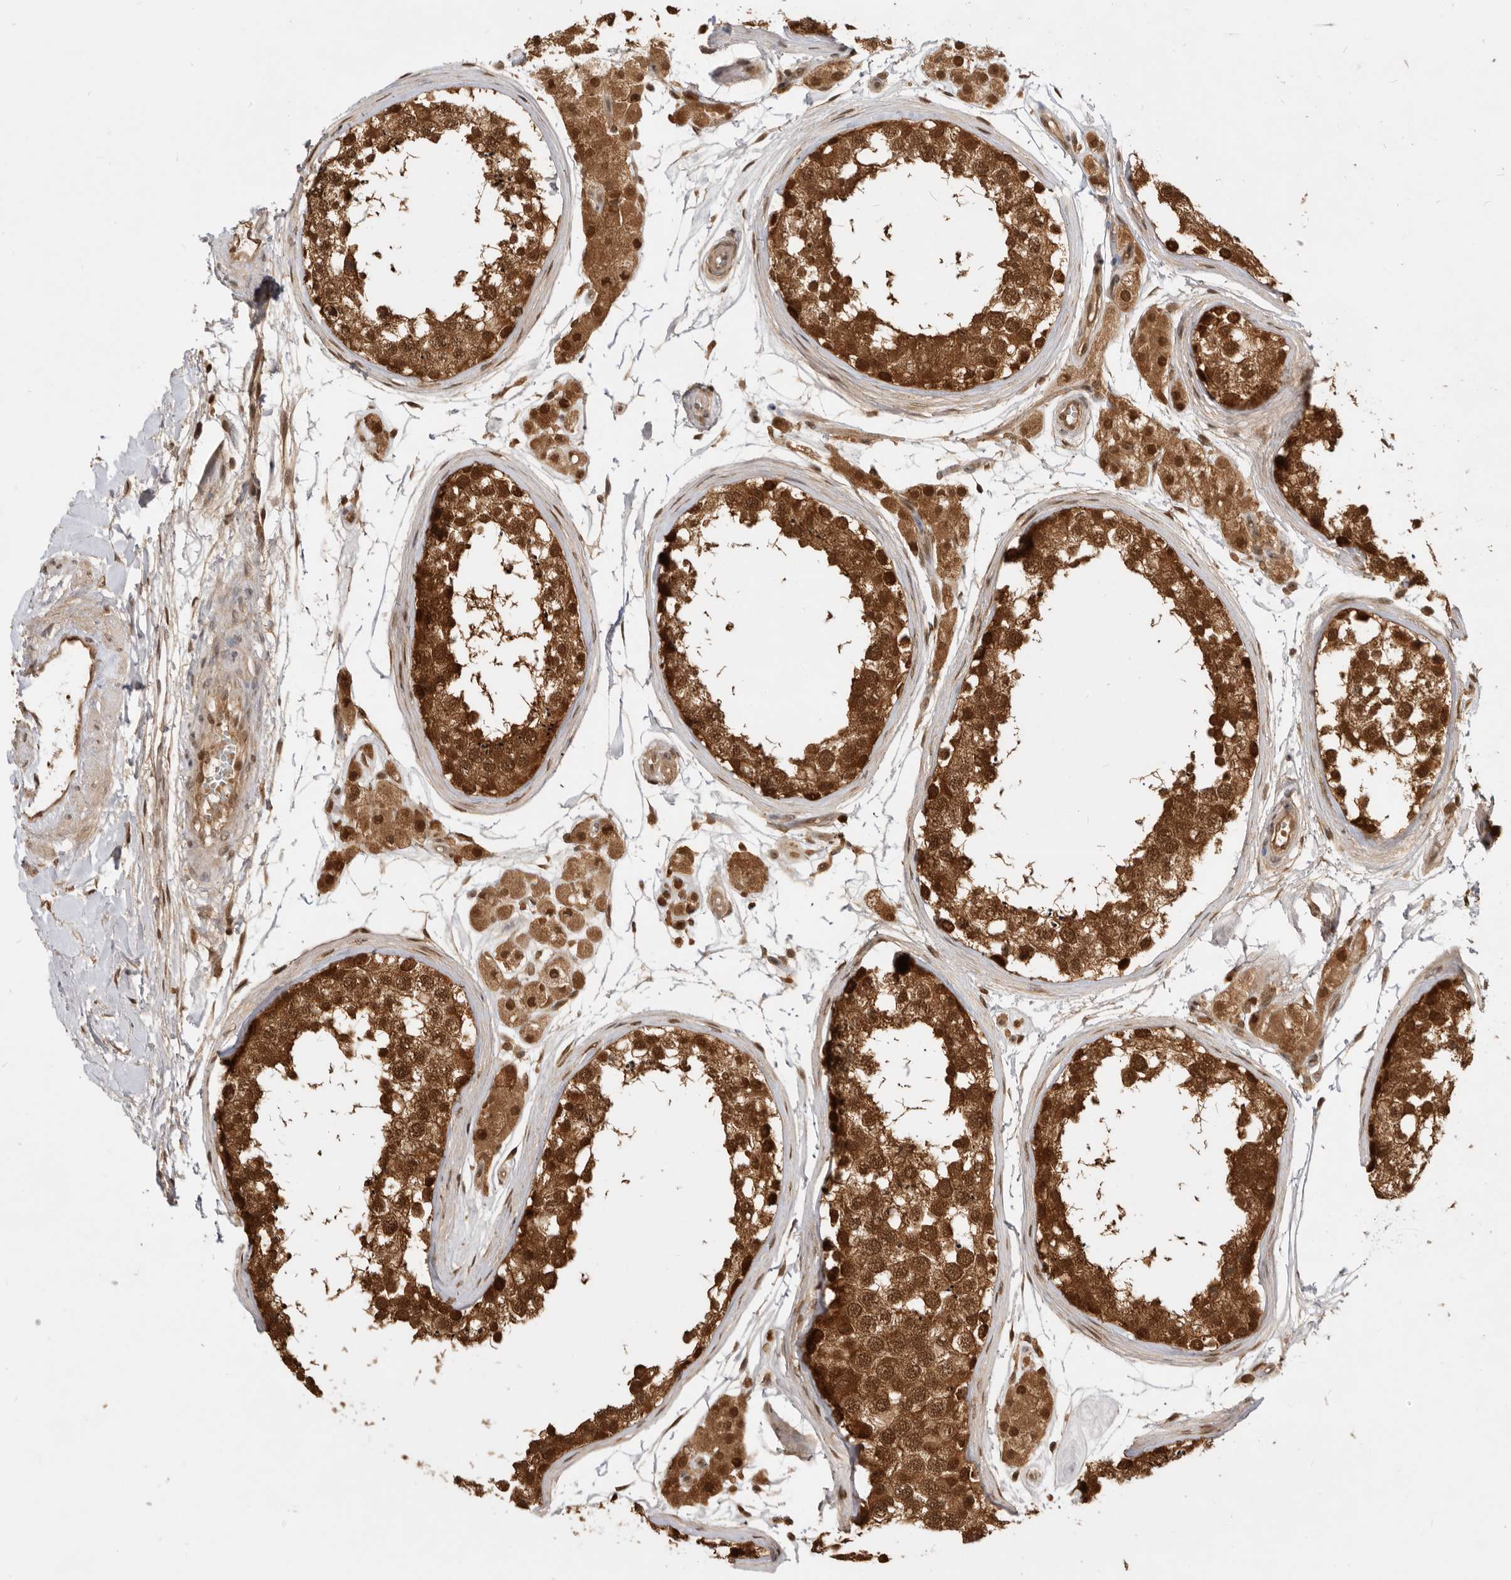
{"staining": {"intensity": "strong", "quantity": ">75%", "location": "cytoplasmic/membranous,nuclear"}, "tissue": "testis", "cell_type": "Cells in seminiferous ducts", "image_type": "normal", "snomed": [{"axis": "morphology", "description": "Normal tissue, NOS"}, {"axis": "topography", "description": "Testis"}], "caption": "Cells in seminiferous ducts demonstrate high levels of strong cytoplasmic/membranous,nuclear positivity in approximately >75% of cells in benign testis.", "gene": "ADPRS", "patient": {"sex": "male", "age": 56}}